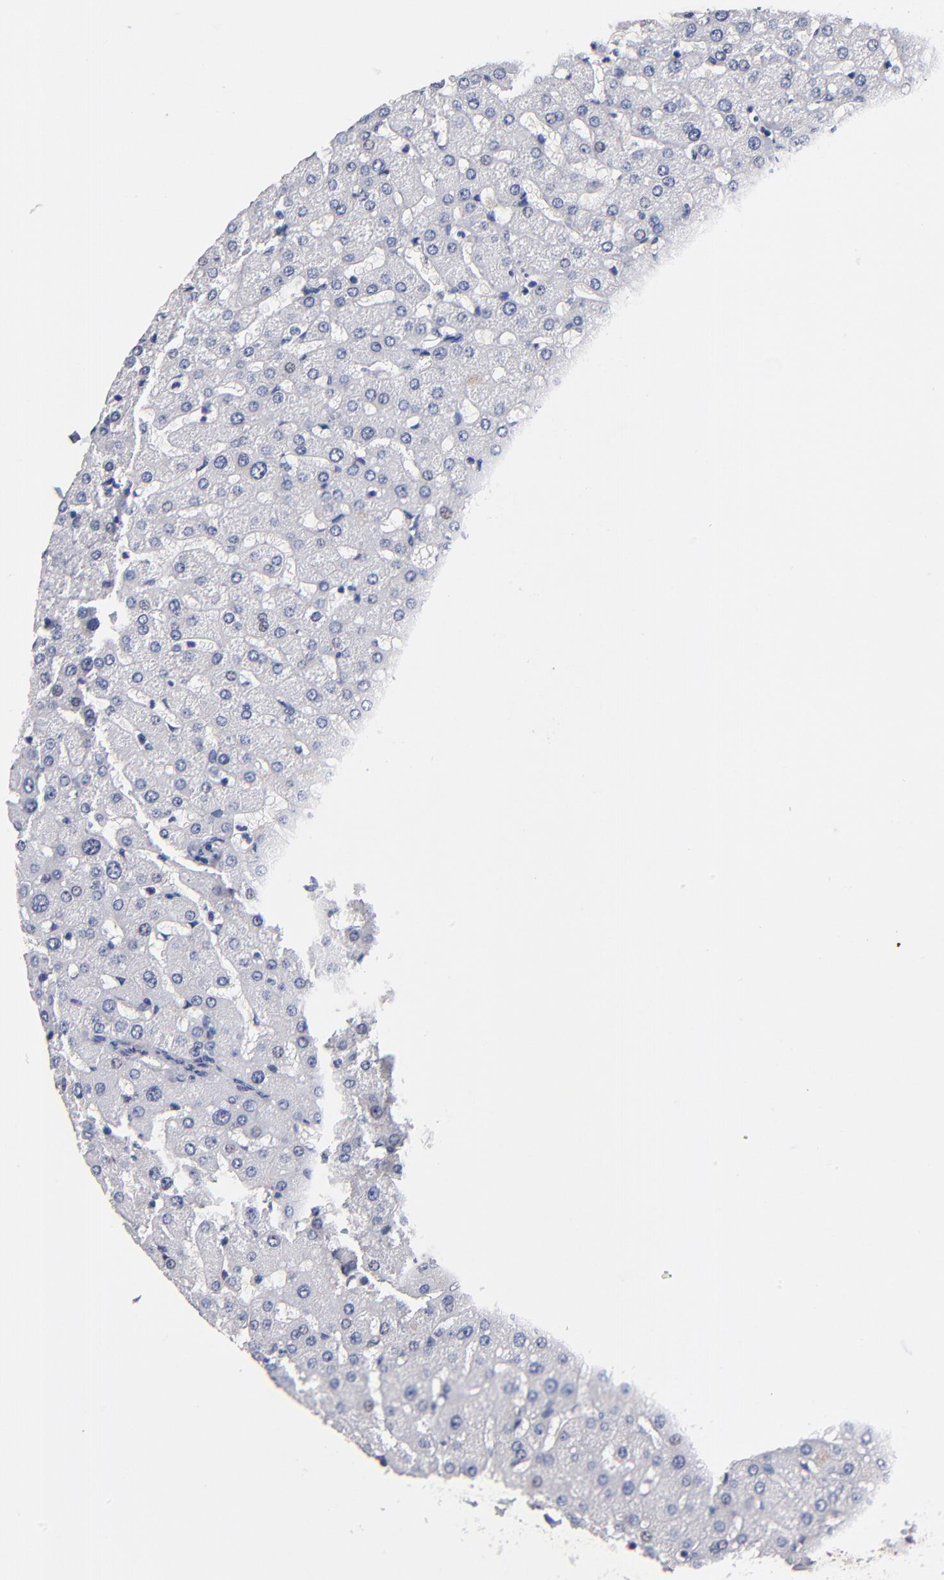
{"staining": {"intensity": "negative", "quantity": "none", "location": "none"}, "tissue": "liver", "cell_type": "Cholangiocytes", "image_type": "normal", "snomed": [{"axis": "morphology", "description": "Normal tissue, NOS"}, {"axis": "topography", "description": "Liver"}], "caption": "Immunohistochemistry (IHC) of unremarkable human liver shows no staining in cholangiocytes.", "gene": "MN1", "patient": {"sex": "female", "age": 27}}